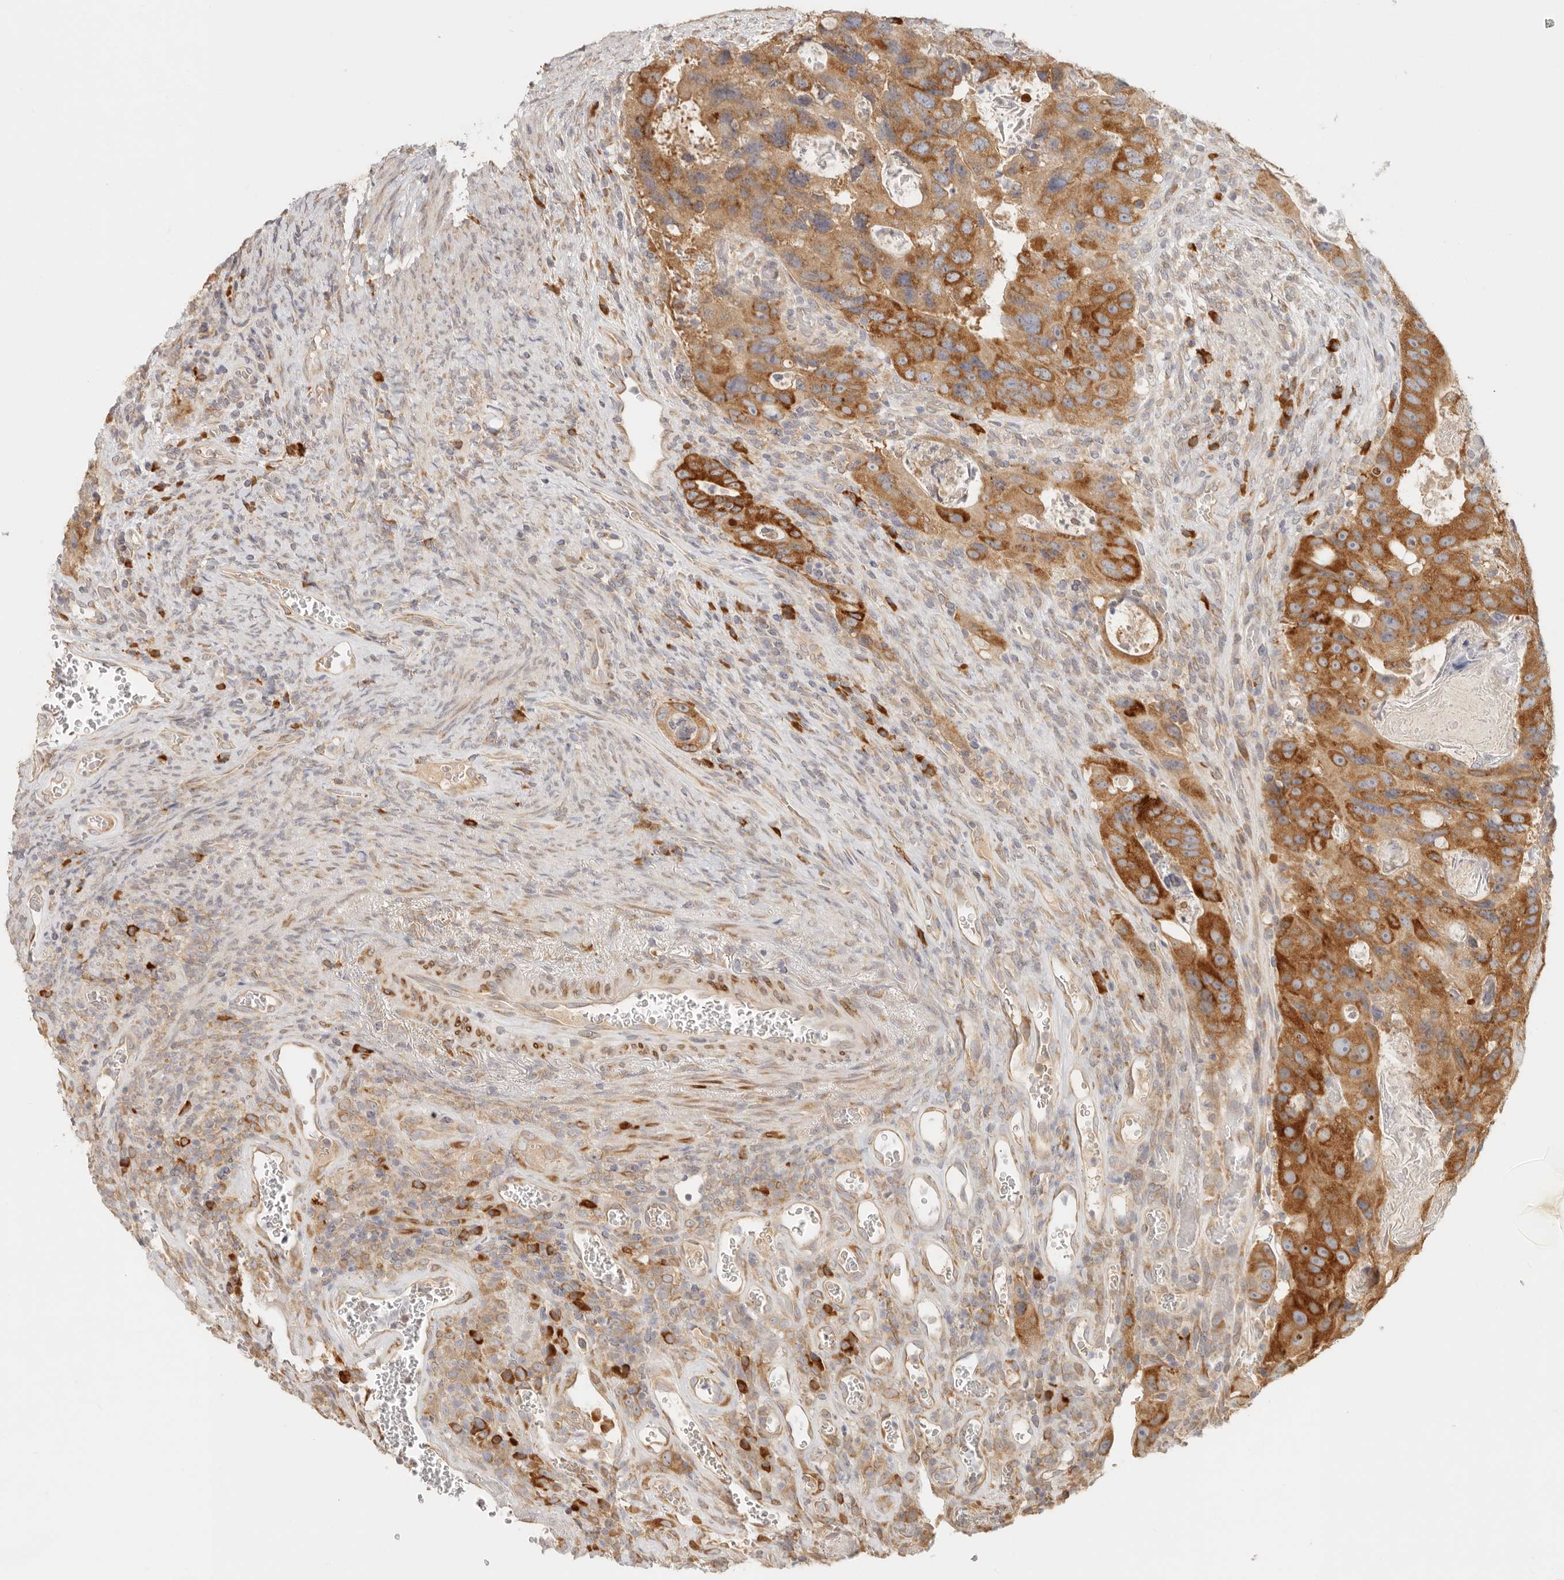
{"staining": {"intensity": "moderate", "quantity": ">75%", "location": "cytoplasmic/membranous"}, "tissue": "colorectal cancer", "cell_type": "Tumor cells", "image_type": "cancer", "snomed": [{"axis": "morphology", "description": "Adenocarcinoma, NOS"}, {"axis": "topography", "description": "Rectum"}], "caption": "A brown stain shows moderate cytoplasmic/membranous expression of a protein in human colorectal cancer (adenocarcinoma) tumor cells.", "gene": "PABPC4", "patient": {"sex": "male", "age": 59}}